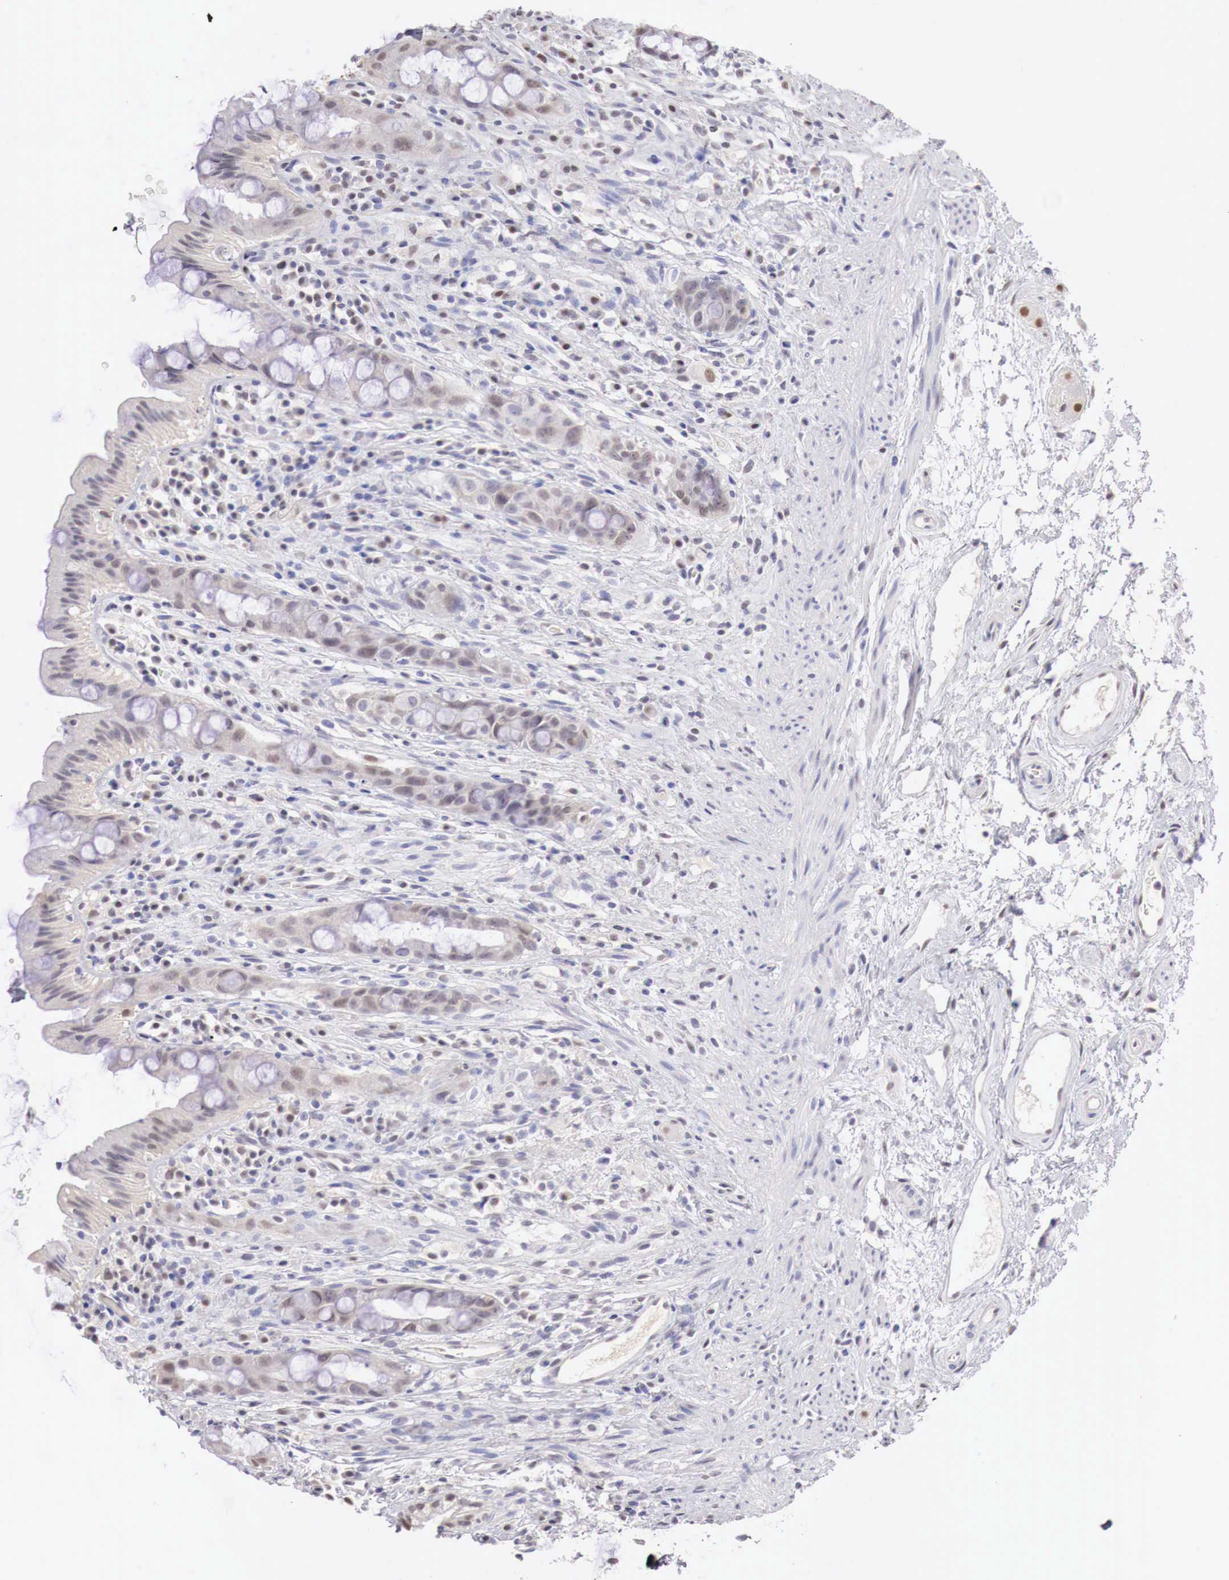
{"staining": {"intensity": "negative", "quantity": "none", "location": "none"}, "tissue": "rectum", "cell_type": "Glandular cells", "image_type": "normal", "snomed": [{"axis": "morphology", "description": "Normal tissue, NOS"}, {"axis": "topography", "description": "Rectum"}], "caption": "The micrograph demonstrates no significant positivity in glandular cells of rectum. (DAB (3,3'-diaminobenzidine) immunohistochemistry (IHC) visualized using brightfield microscopy, high magnification).", "gene": "UBA1", "patient": {"sex": "female", "age": 60}}